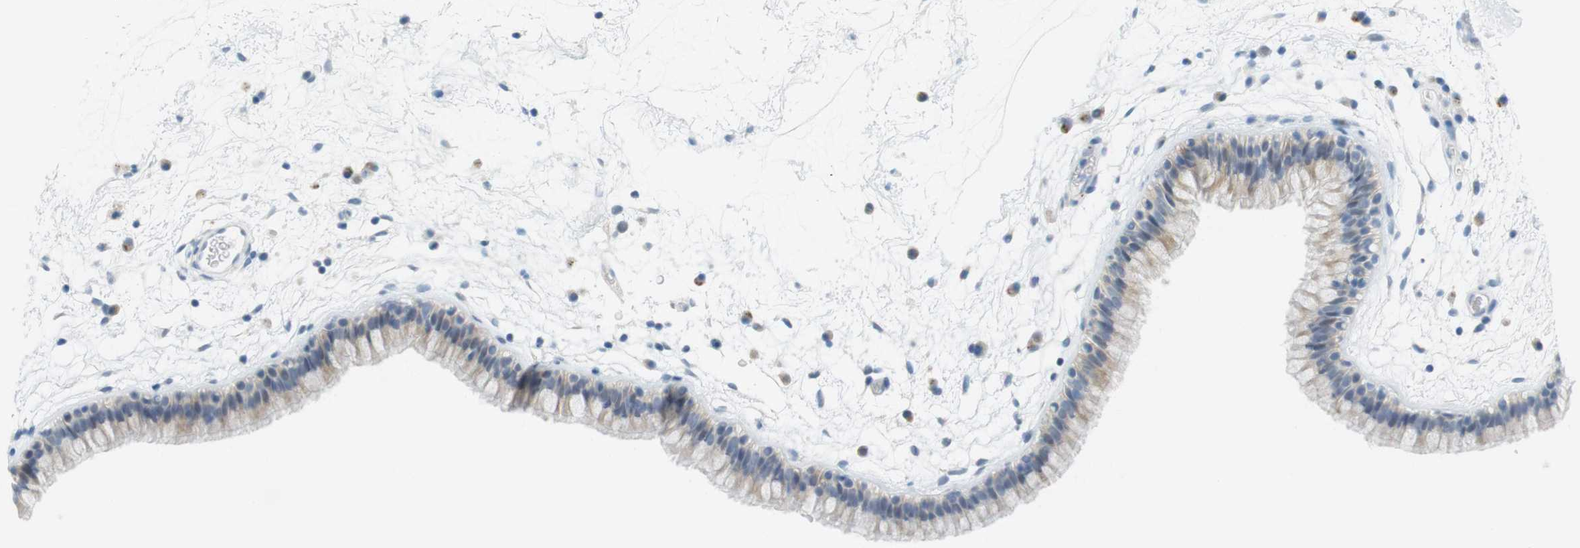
{"staining": {"intensity": "weak", "quantity": "<25%", "location": "cytoplasmic/membranous"}, "tissue": "nasopharynx", "cell_type": "Respiratory epithelial cells", "image_type": "normal", "snomed": [{"axis": "morphology", "description": "Normal tissue, NOS"}, {"axis": "morphology", "description": "Inflammation, NOS"}, {"axis": "topography", "description": "Nasopharynx"}], "caption": "Respiratory epithelial cells show no significant protein staining in benign nasopharynx. The staining was performed using DAB to visualize the protein expression in brown, while the nuclei were stained in blue with hematoxylin (Magnification: 20x).", "gene": "YIPF1", "patient": {"sex": "male", "age": 48}}